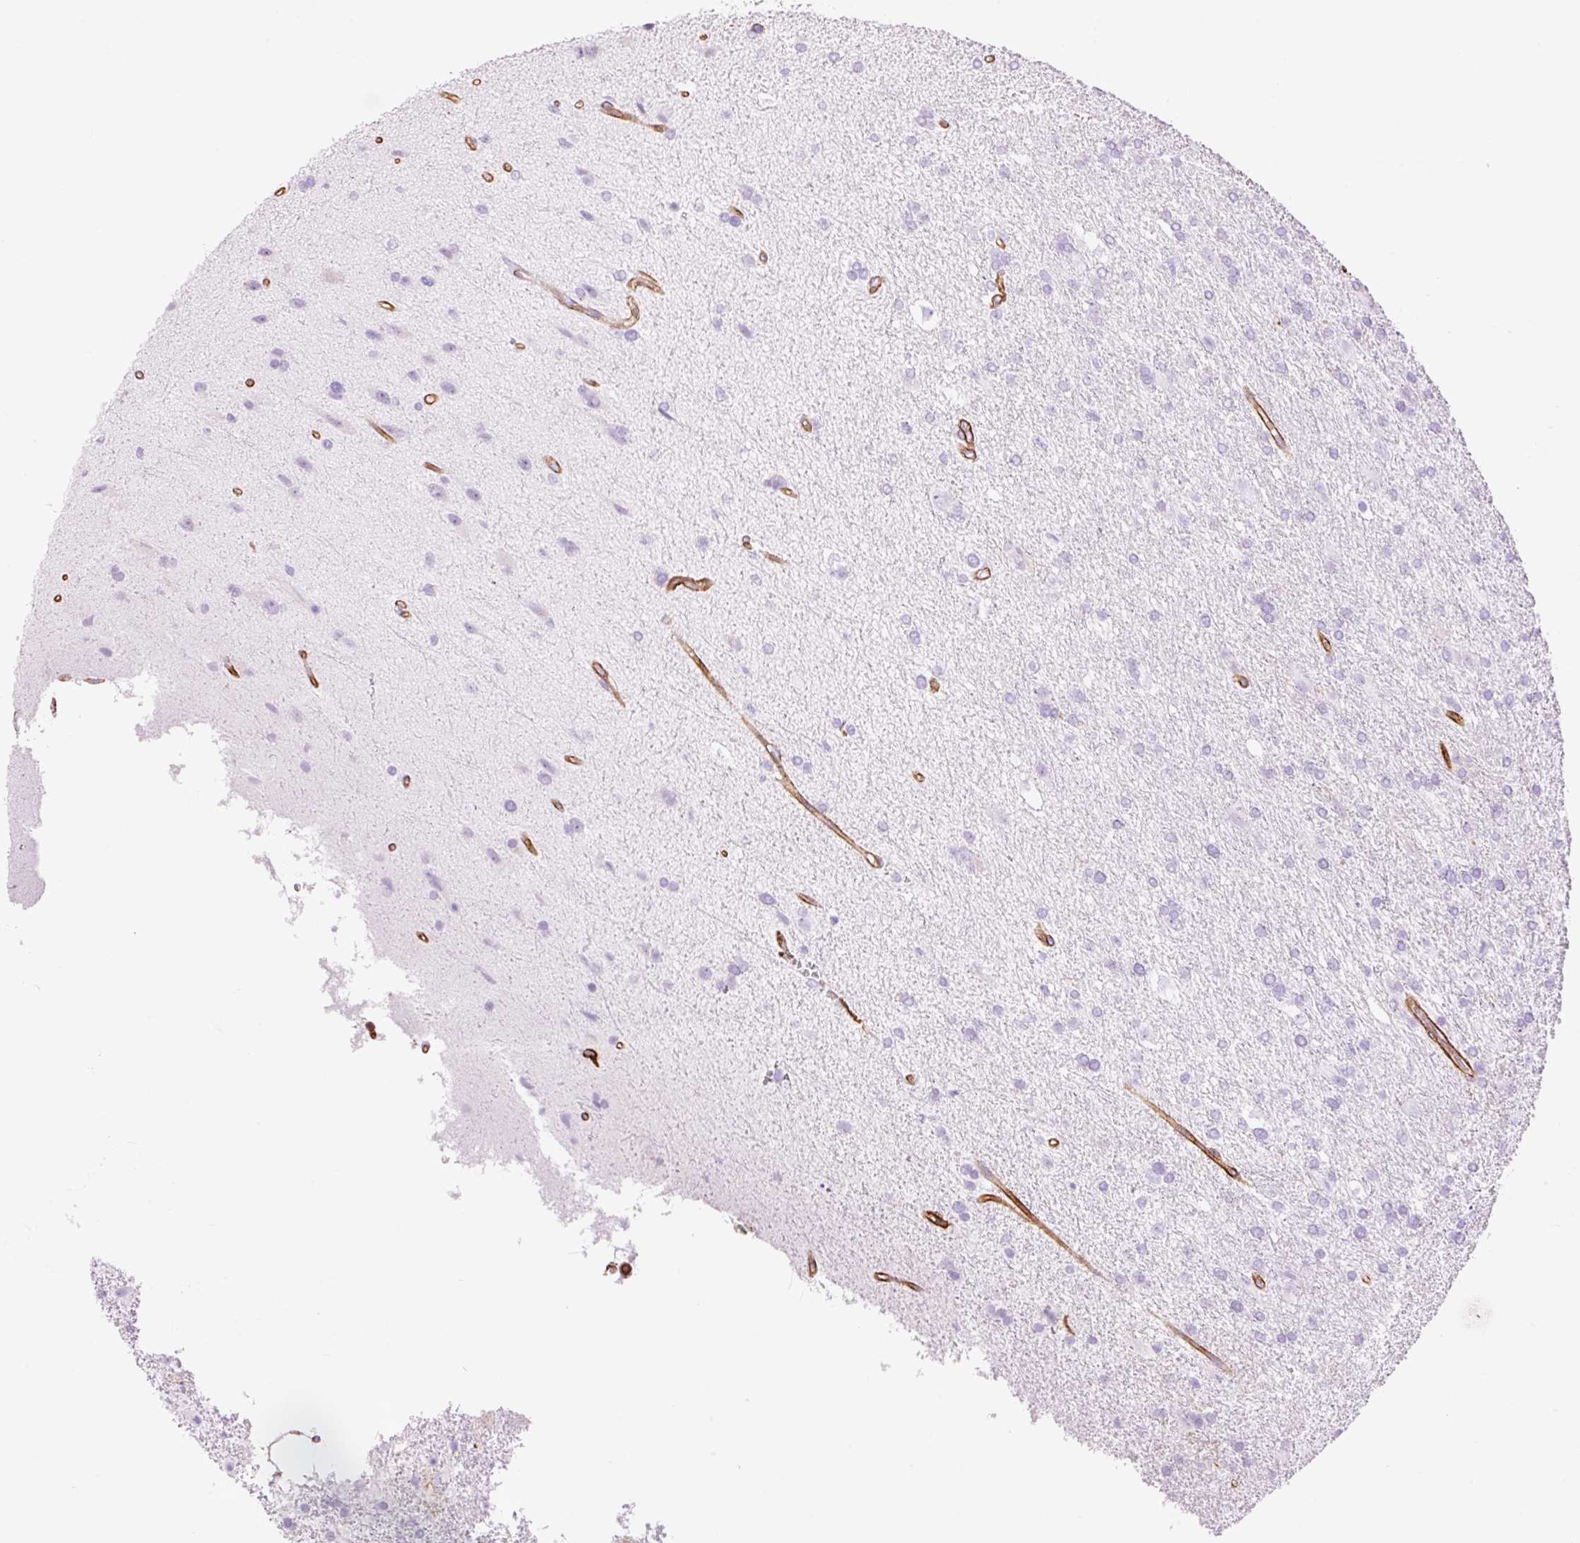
{"staining": {"intensity": "negative", "quantity": "none", "location": "none"}, "tissue": "glioma", "cell_type": "Tumor cells", "image_type": "cancer", "snomed": [{"axis": "morphology", "description": "Glioma, malignant, High grade"}, {"axis": "topography", "description": "Brain"}], "caption": "This is an immunohistochemistry (IHC) image of human malignant high-grade glioma. There is no staining in tumor cells.", "gene": "CAV1", "patient": {"sex": "male", "age": 56}}